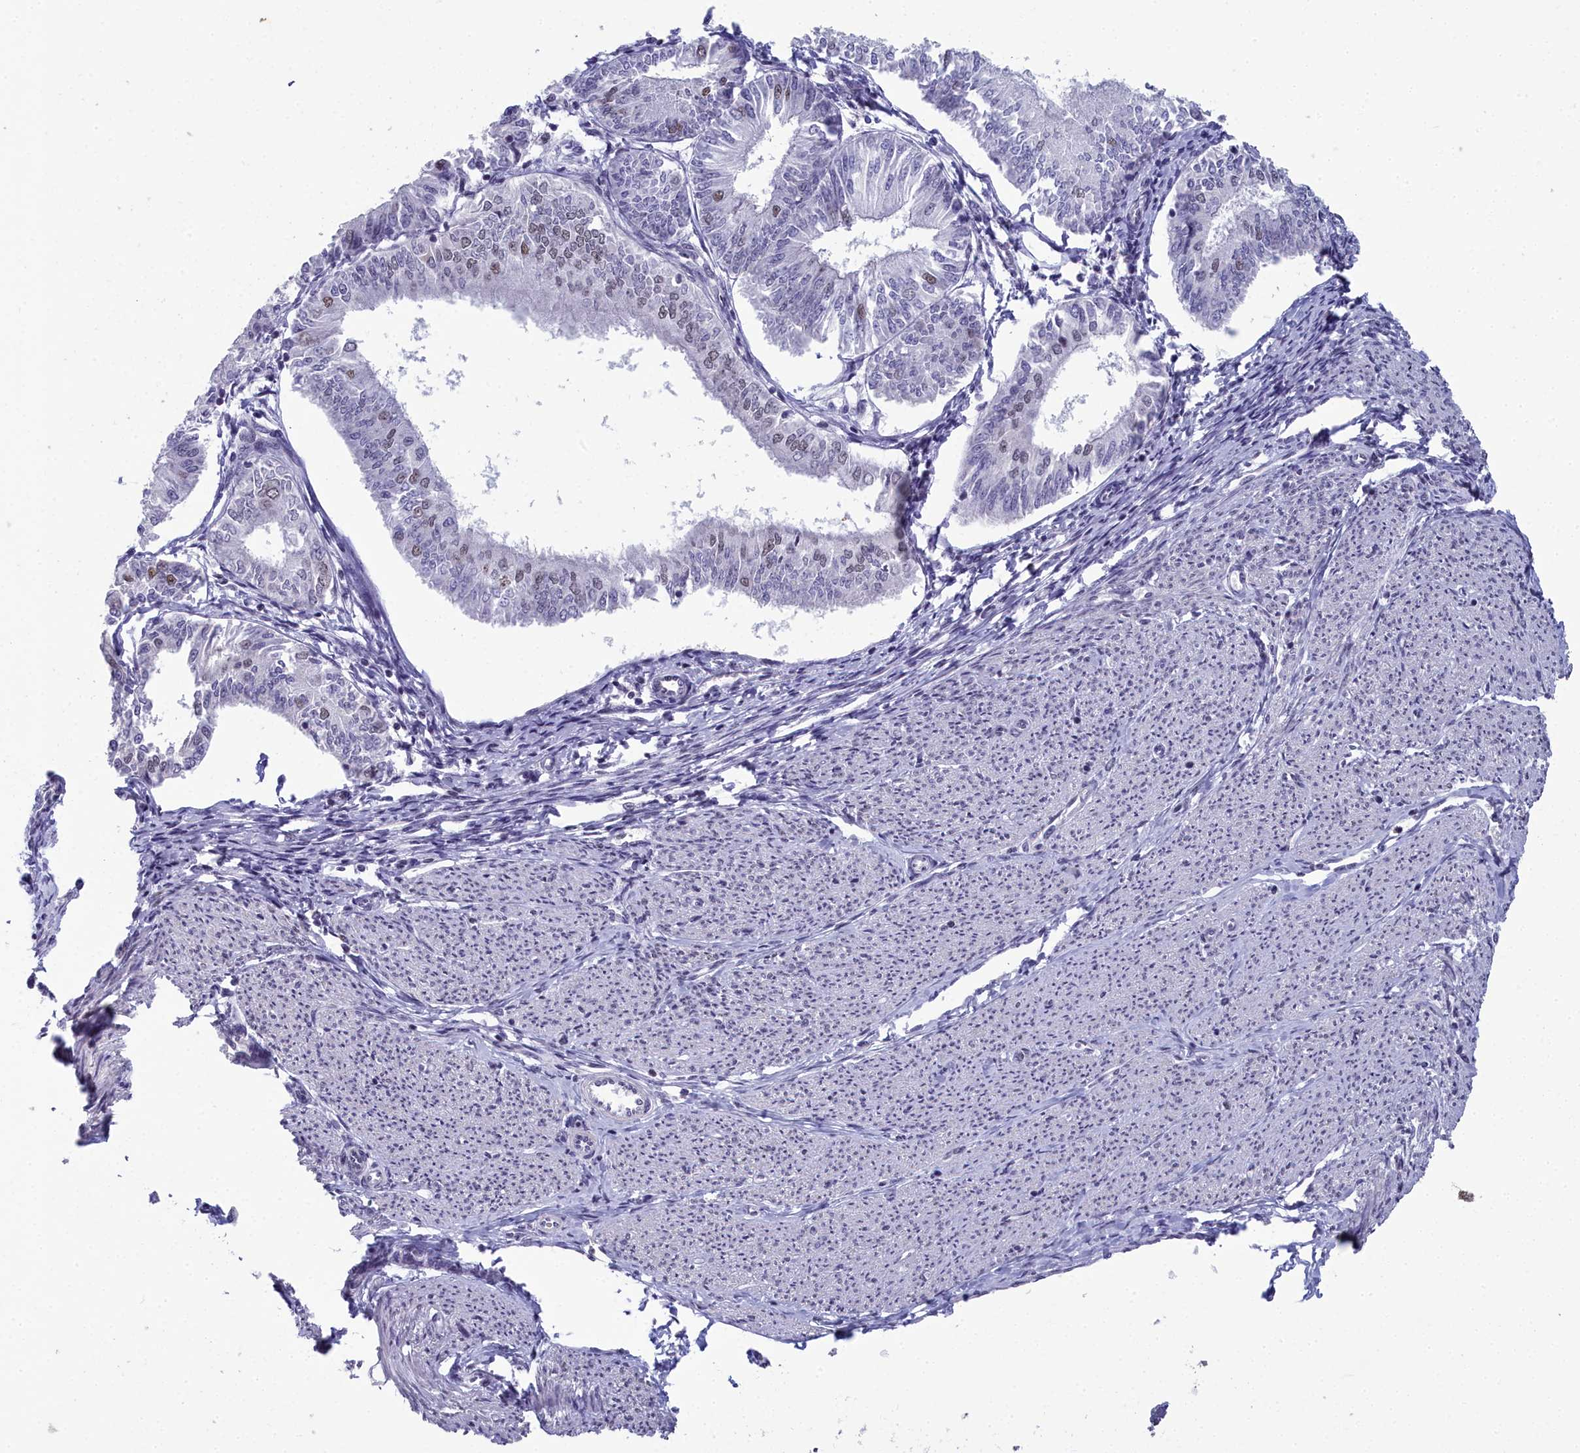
{"staining": {"intensity": "moderate", "quantity": "<25%", "location": "nuclear"}, "tissue": "endometrial cancer", "cell_type": "Tumor cells", "image_type": "cancer", "snomed": [{"axis": "morphology", "description": "Adenocarcinoma, NOS"}, {"axis": "topography", "description": "Endometrium"}], "caption": "Adenocarcinoma (endometrial) stained with DAB (3,3'-diaminobenzidine) immunohistochemistry shows low levels of moderate nuclear staining in approximately <25% of tumor cells.", "gene": "CCDC97", "patient": {"sex": "female", "age": 58}}